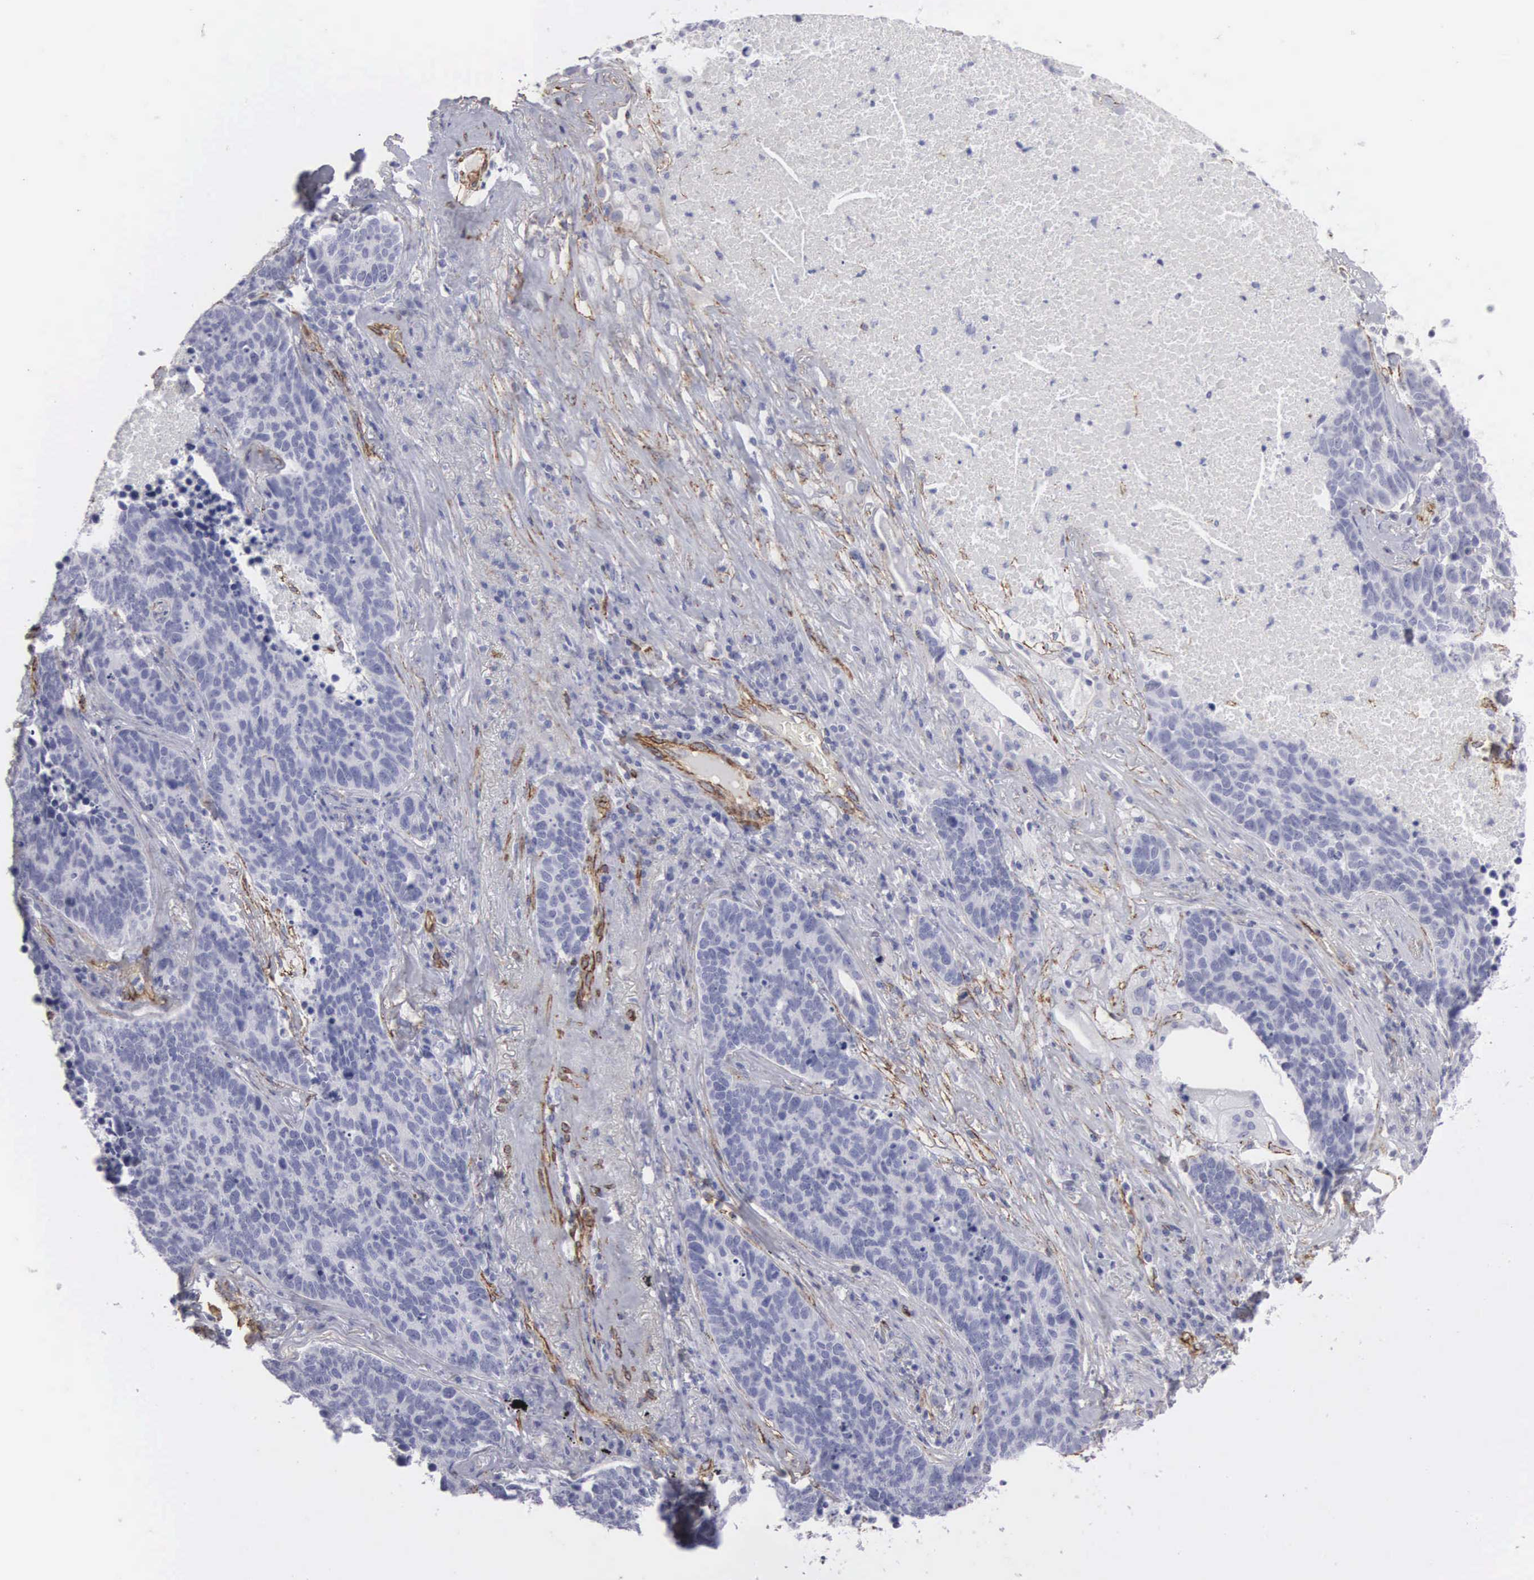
{"staining": {"intensity": "negative", "quantity": "none", "location": "none"}, "tissue": "lung cancer", "cell_type": "Tumor cells", "image_type": "cancer", "snomed": [{"axis": "morphology", "description": "Neoplasm, malignant, NOS"}, {"axis": "topography", "description": "Lung"}], "caption": "Immunohistochemistry (IHC) of human neoplasm (malignant) (lung) reveals no positivity in tumor cells. The staining is performed using DAB brown chromogen with nuclei counter-stained in using hematoxylin.", "gene": "MAGEB10", "patient": {"sex": "female", "age": 75}}